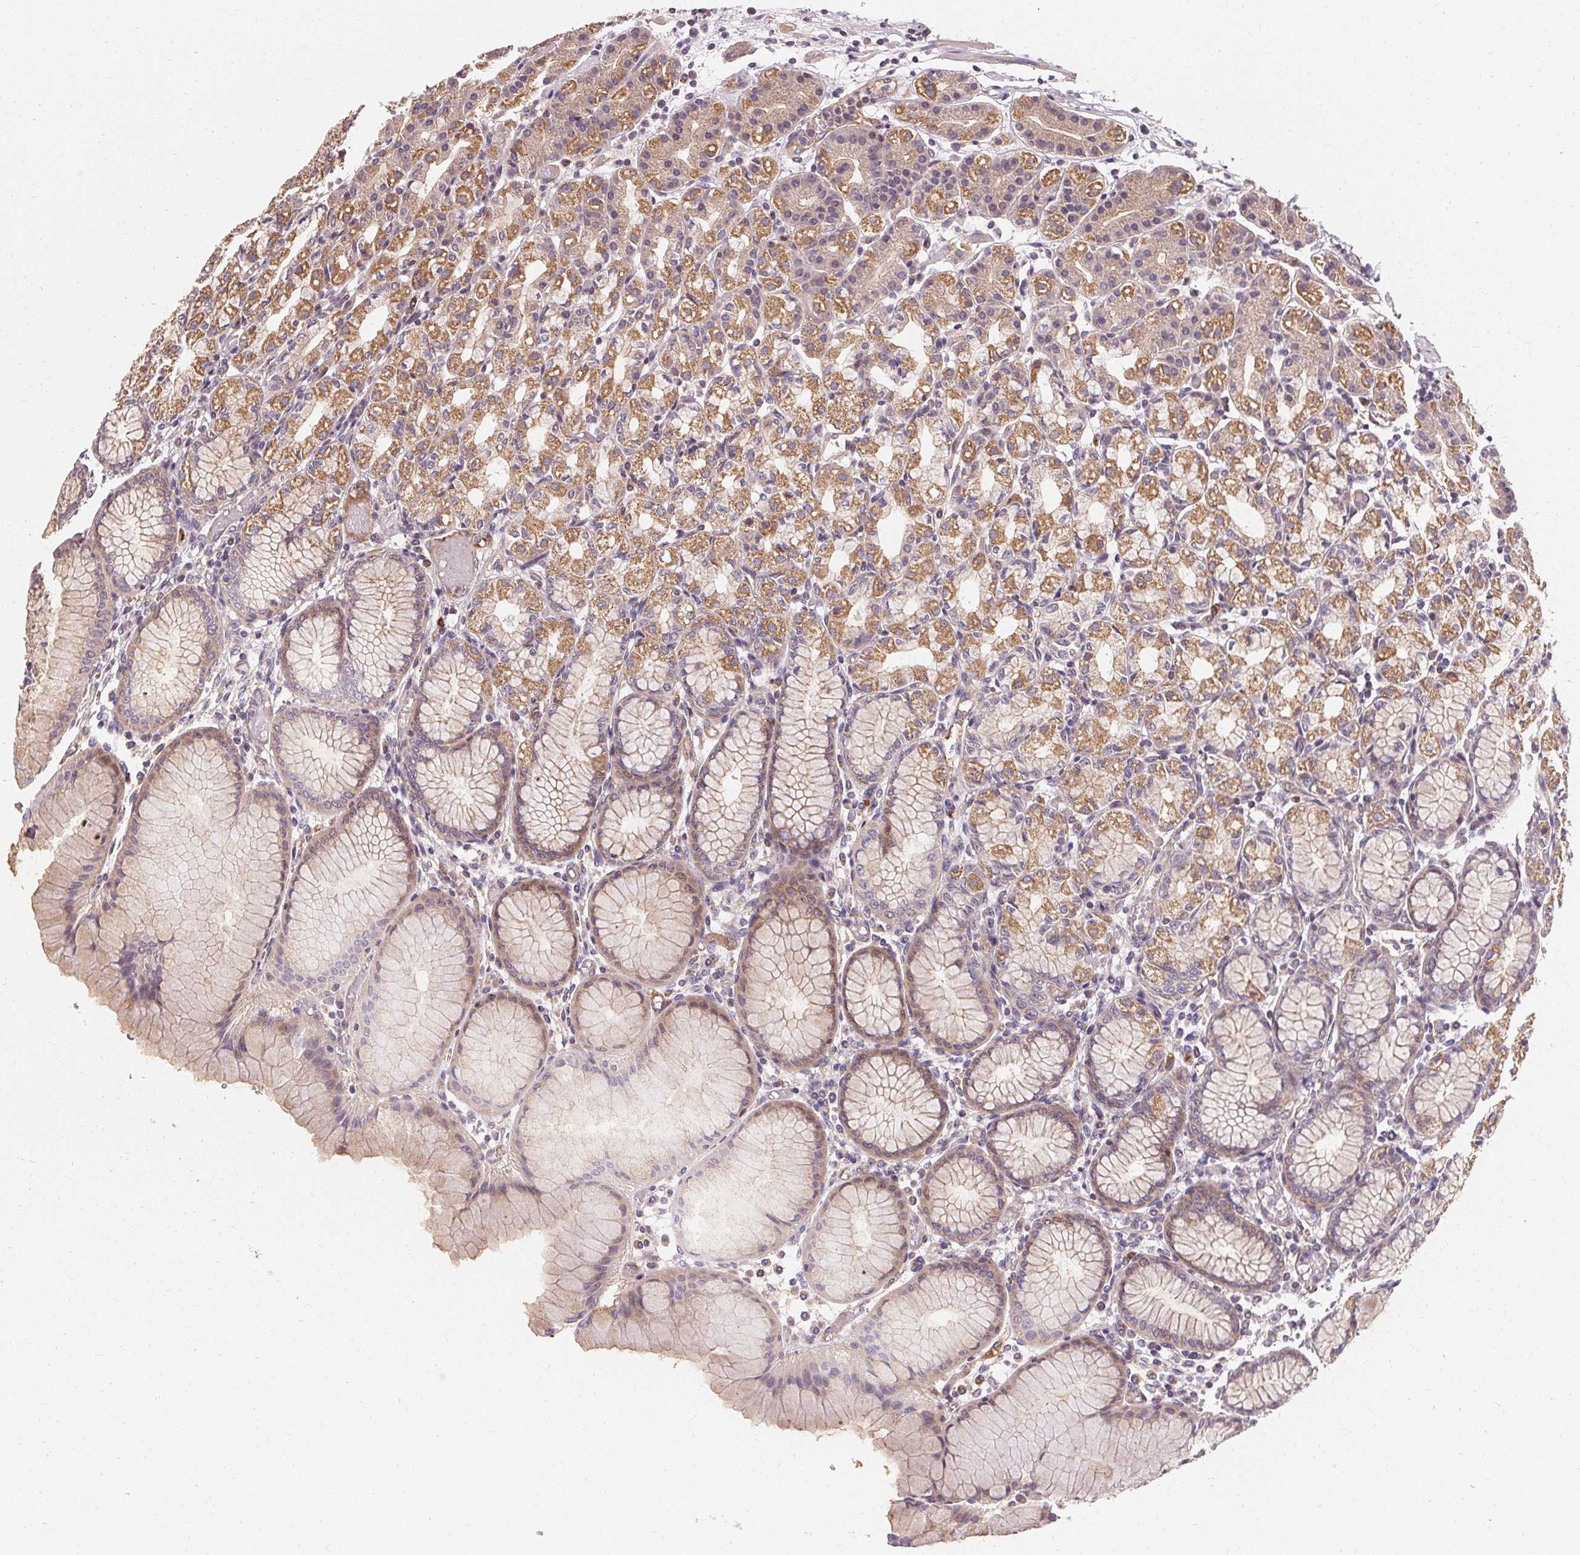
{"staining": {"intensity": "moderate", "quantity": "25%-75%", "location": "cytoplasmic/membranous"}, "tissue": "stomach", "cell_type": "Glandular cells", "image_type": "normal", "snomed": [{"axis": "morphology", "description": "Normal tissue, NOS"}, {"axis": "topography", "description": "Stomach"}], "caption": "Immunohistochemical staining of normal stomach reveals 25%-75% levels of moderate cytoplasmic/membranous protein positivity in about 25%-75% of glandular cells.", "gene": "APLP1", "patient": {"sex": "female", "age": 57}}